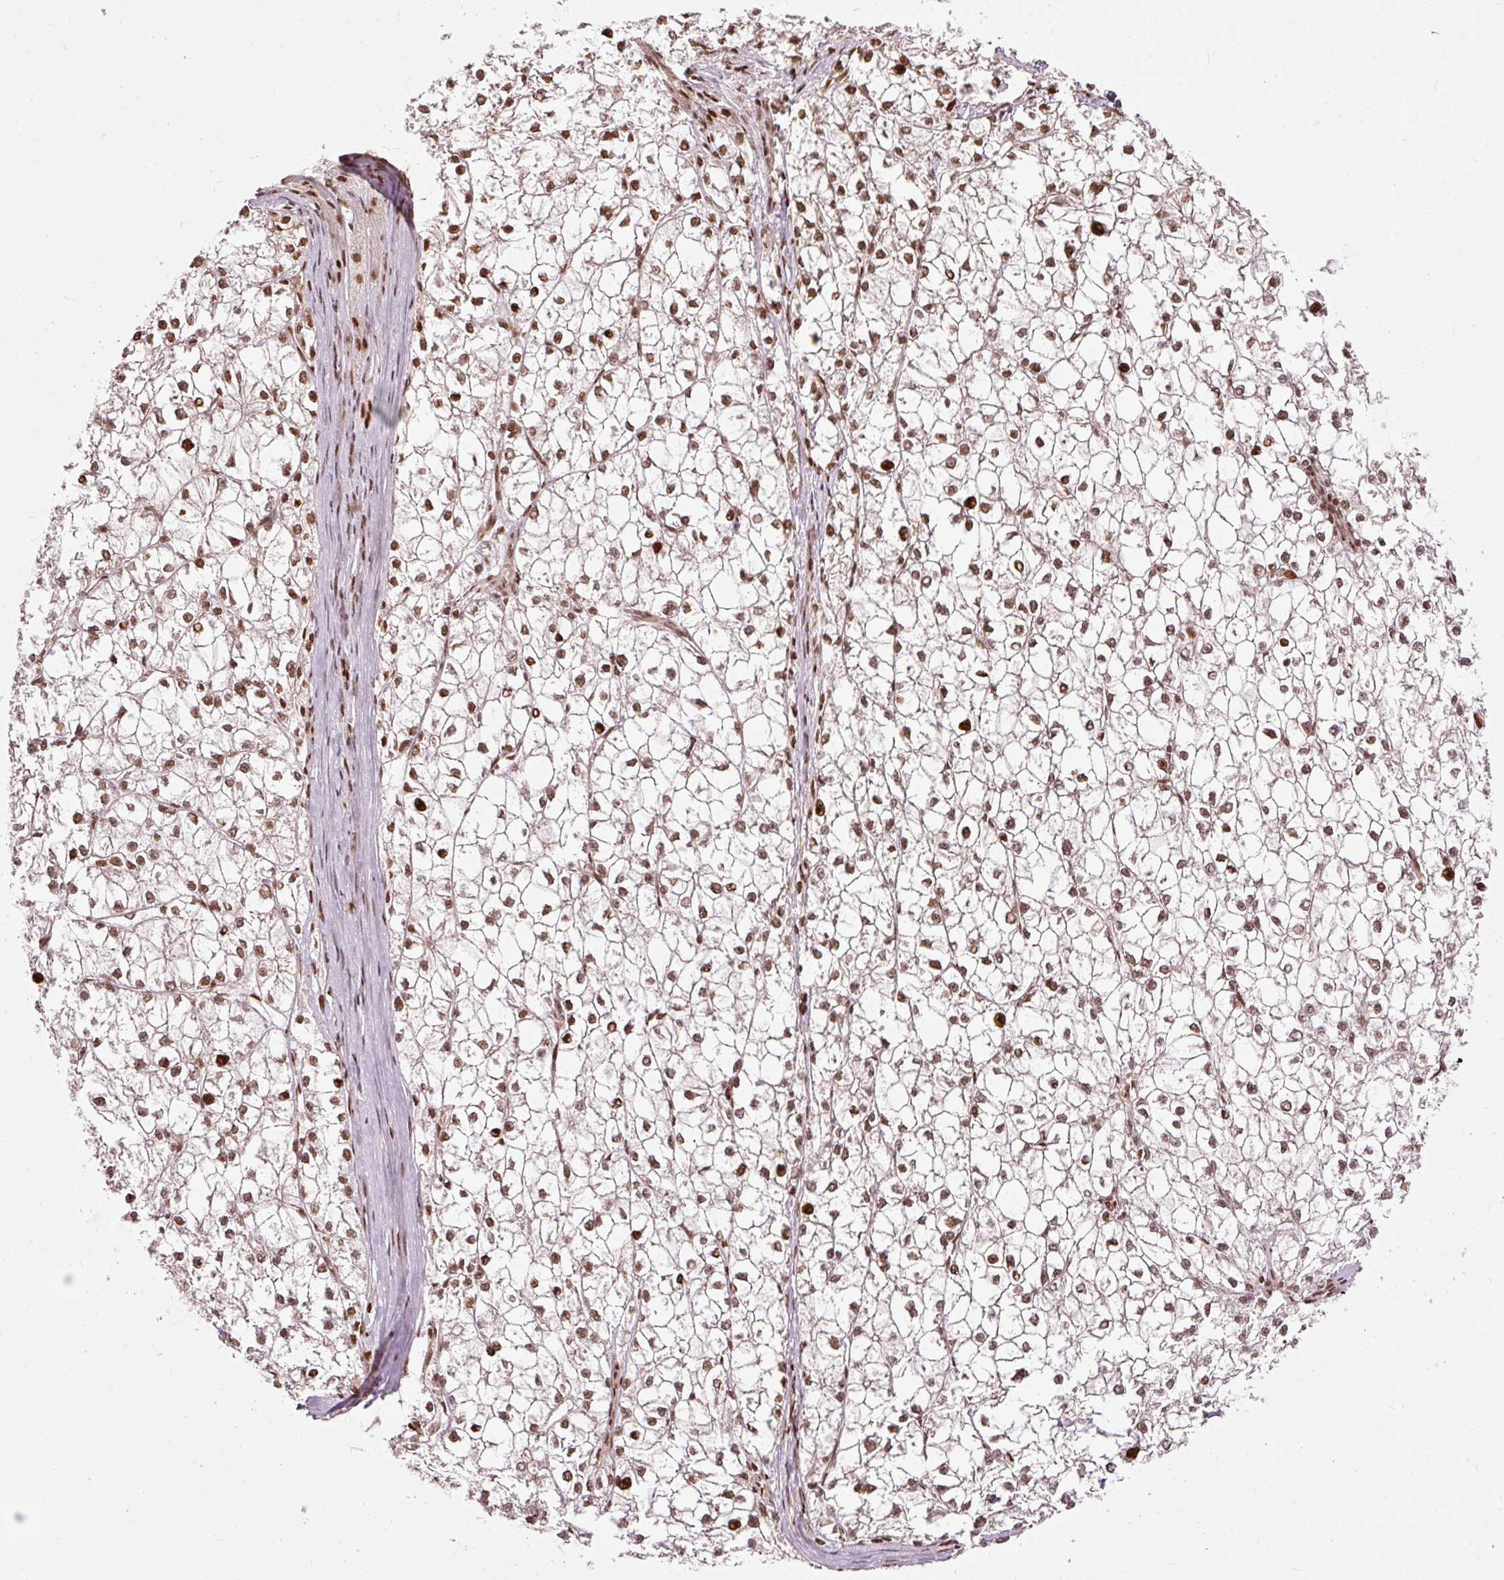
{"staining": {"intensity": "moderate", "quantity": ">75%", "location": "nuclear"}, "tissue": "liver cancer", "cell_type": "Tumor cells", "image_type": "cancer", "snomed": [{"axis": "morphology", "description": "Carcinoma, Hepatocellular, NOS"}, {"axis": "topography", "description": "Liver"}], "caption": "Immunohistochemical staining of human hepatocellular carcinoma (liver) exhibits medium levels of moderate nuclear positivity in approximately >75% of tumor cells.", "gene": "ZNF778", "patient": {"sex": "female", "age": 43}}